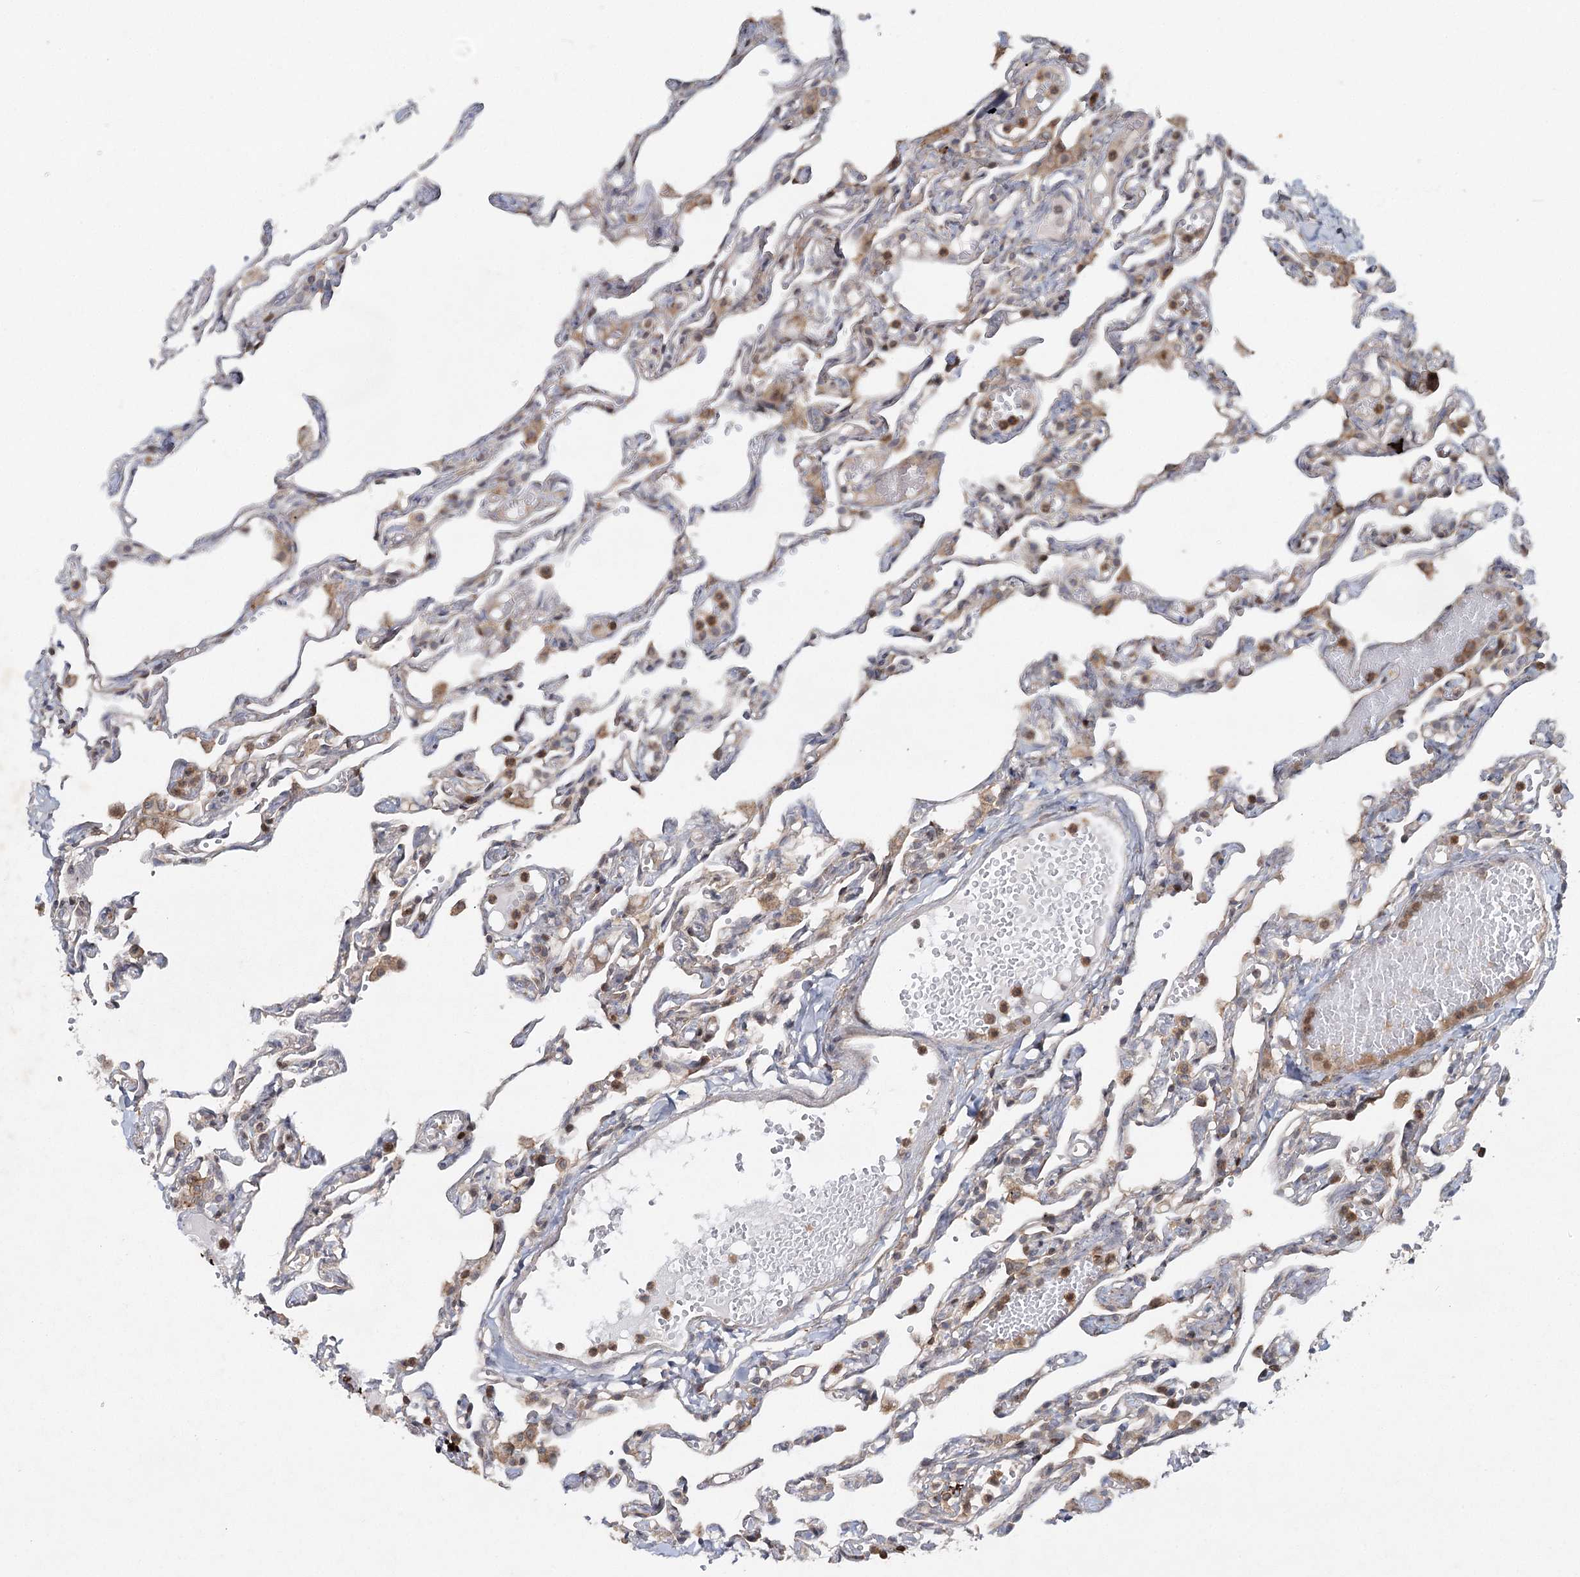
{"staining": {"intensity": "moderate", "quantity": "<25%", "location": "cytoplasmic/membranous"}, "tissue": "lung", "cell_type": "Alveolar cells", "image_type": "normal", "snomed": [{"axis": "morphology", "description": "Normal tissue, NOS"}, {"axis": "topography", "description": "Lung"}], "caption": "This histopathology image reveals IHC staining of benign human lung, with low moderate cytoplasmic/membranous positivity in about <25% of alveolar cells.", "gene": "MAP3K13", "patient": {"sex": "male", "age": 21}}